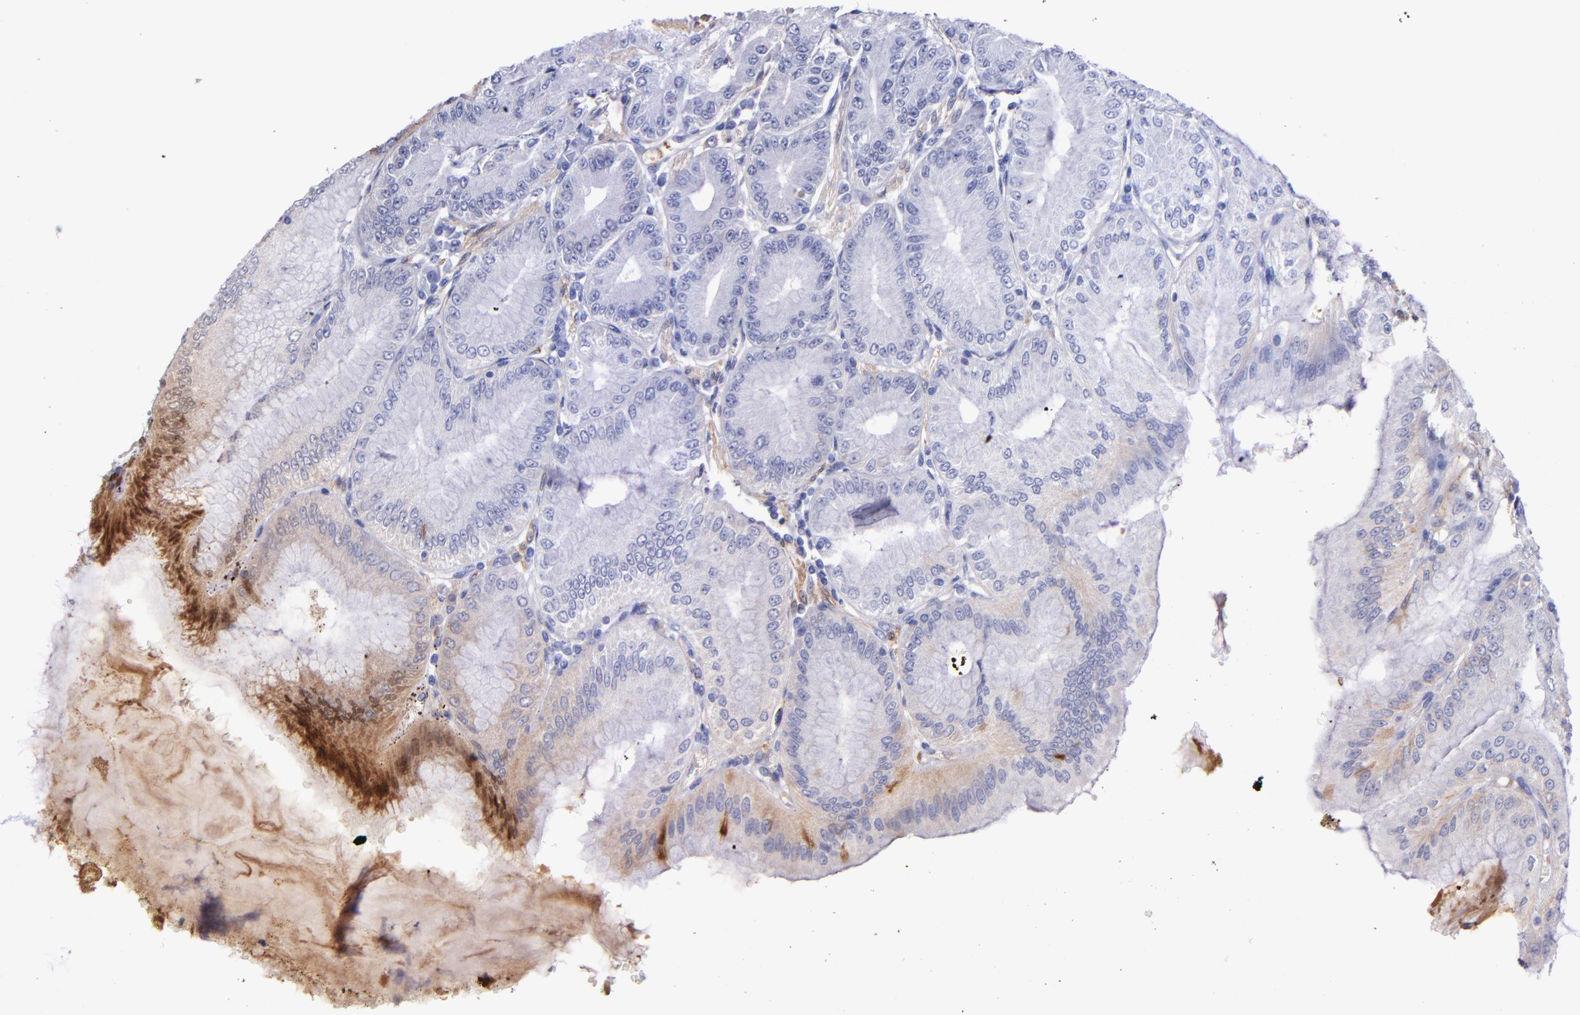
{"staining": {"intensity": "moderate", "quantity": "<25%", "location": "cytoplasmic/membranous"}, "tissue": "stomach", "cell_type": "Glandular cells", "image_type": "normal", "snomed": [{"axis": "morphology", "description": "Normal tissue, NOS"}, {"axis": "topography", "description": "Stomach, lower"}], "caption": "IHC photomicrograph of benign human stomach stained for a protein (brown), which exhibits low levels of moderate cytoplasmic/membranous expression in approximately <25% of glandular cells.", "gene": "CLEC3B", "patient": {"sex": "male", "age": 71}}